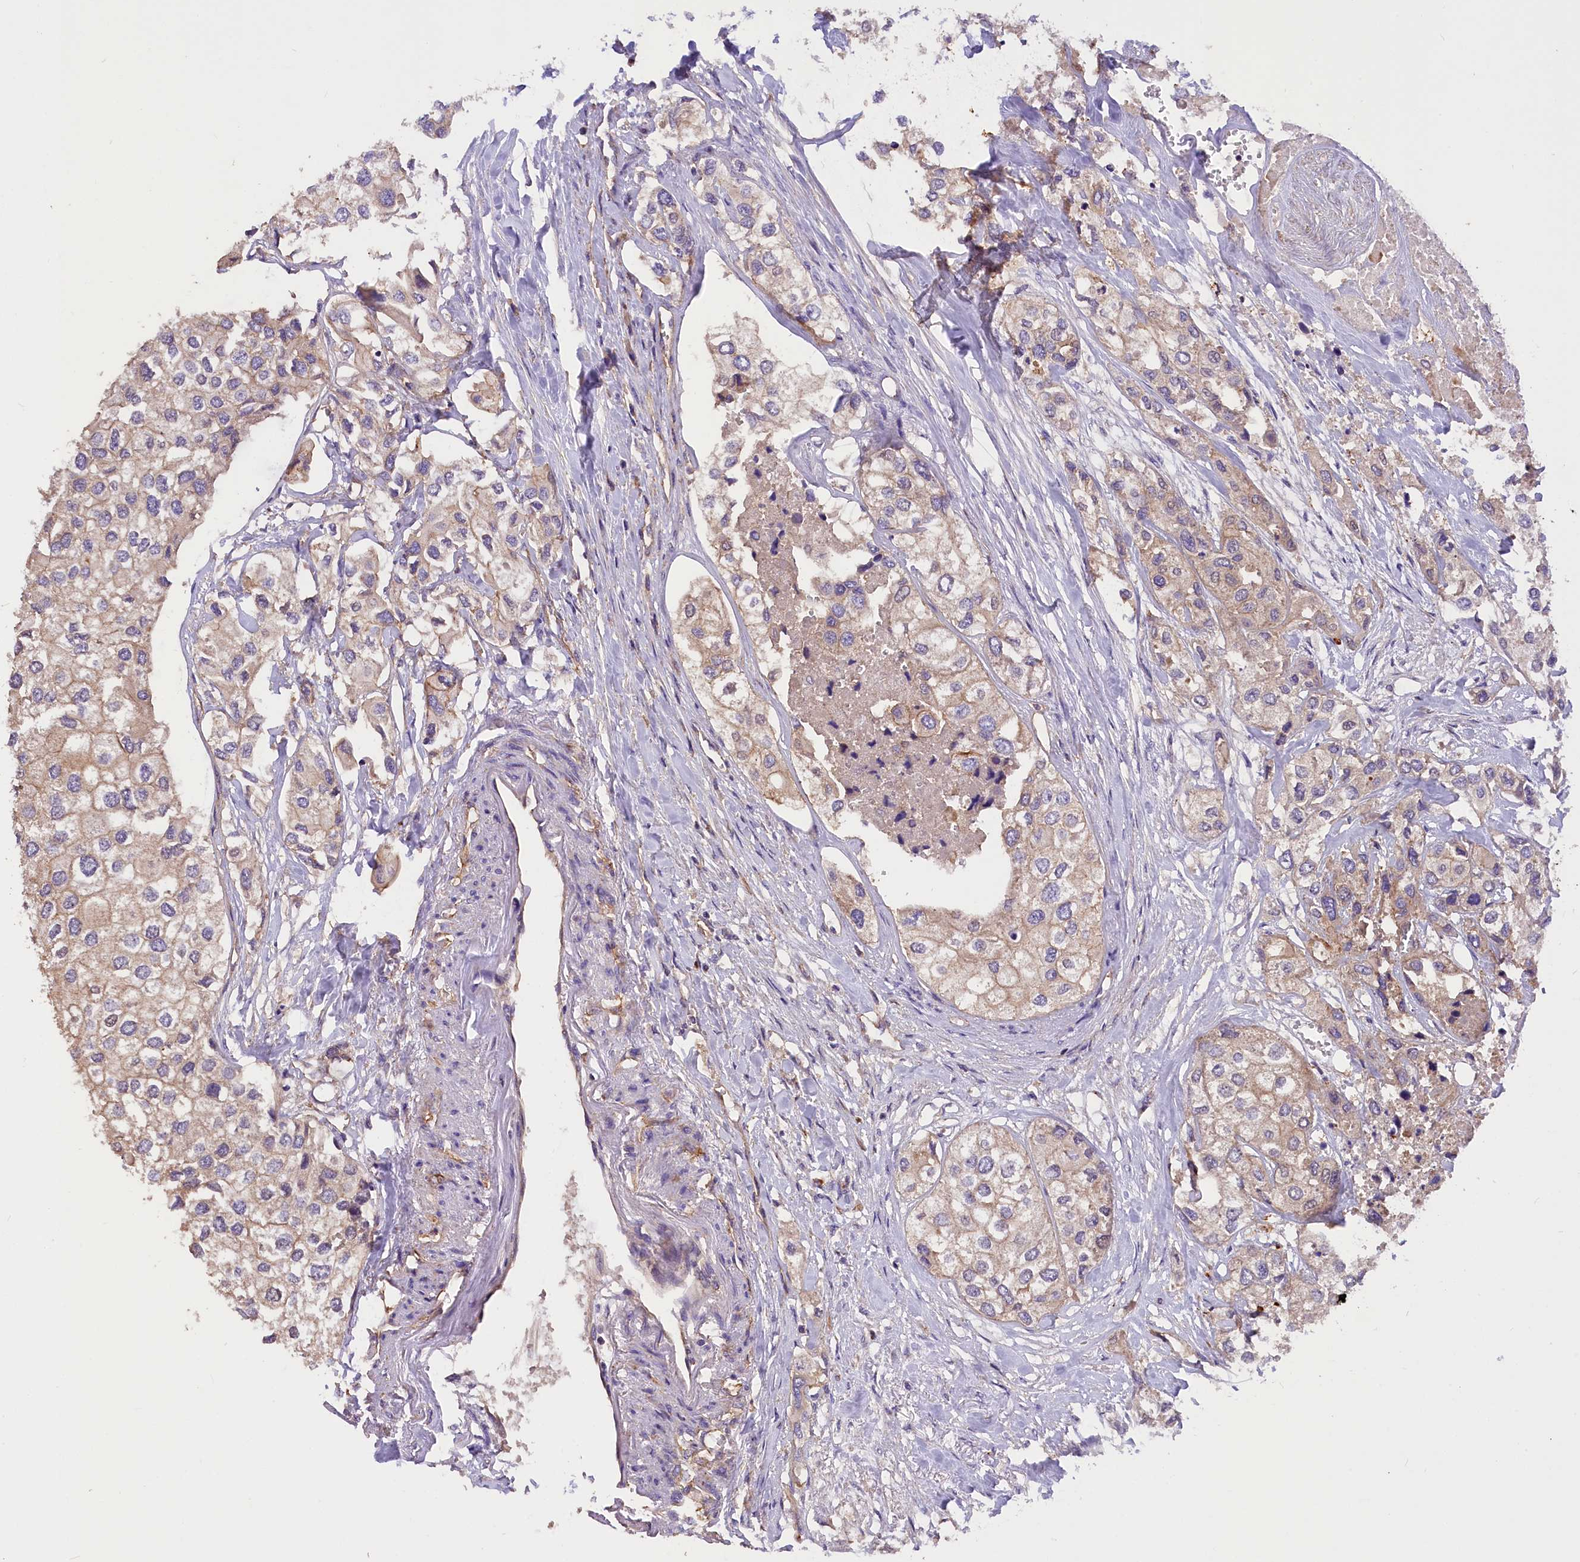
{"staining": {"intensity": "negative", "quantity": "none", "location": "none"}, "tissue": "urothelial cancer", "cell_type": "Tumor cells", "image_type": "cancer", "snomed": [{"axis": "morphology", "description": "Urothelial carcinoma, High grade"}, {"axis": "topography", "description": "Urinary bladder"}], "caption": "Immunohistochemistry photomicrograph of neoplastic tissue: human high-grade urothelial carcinoma stained with DAB displays no significant protein positivity in tumor cells.", "gene": "ERMARD", "patient": {"sex": "male", "age": 64}}